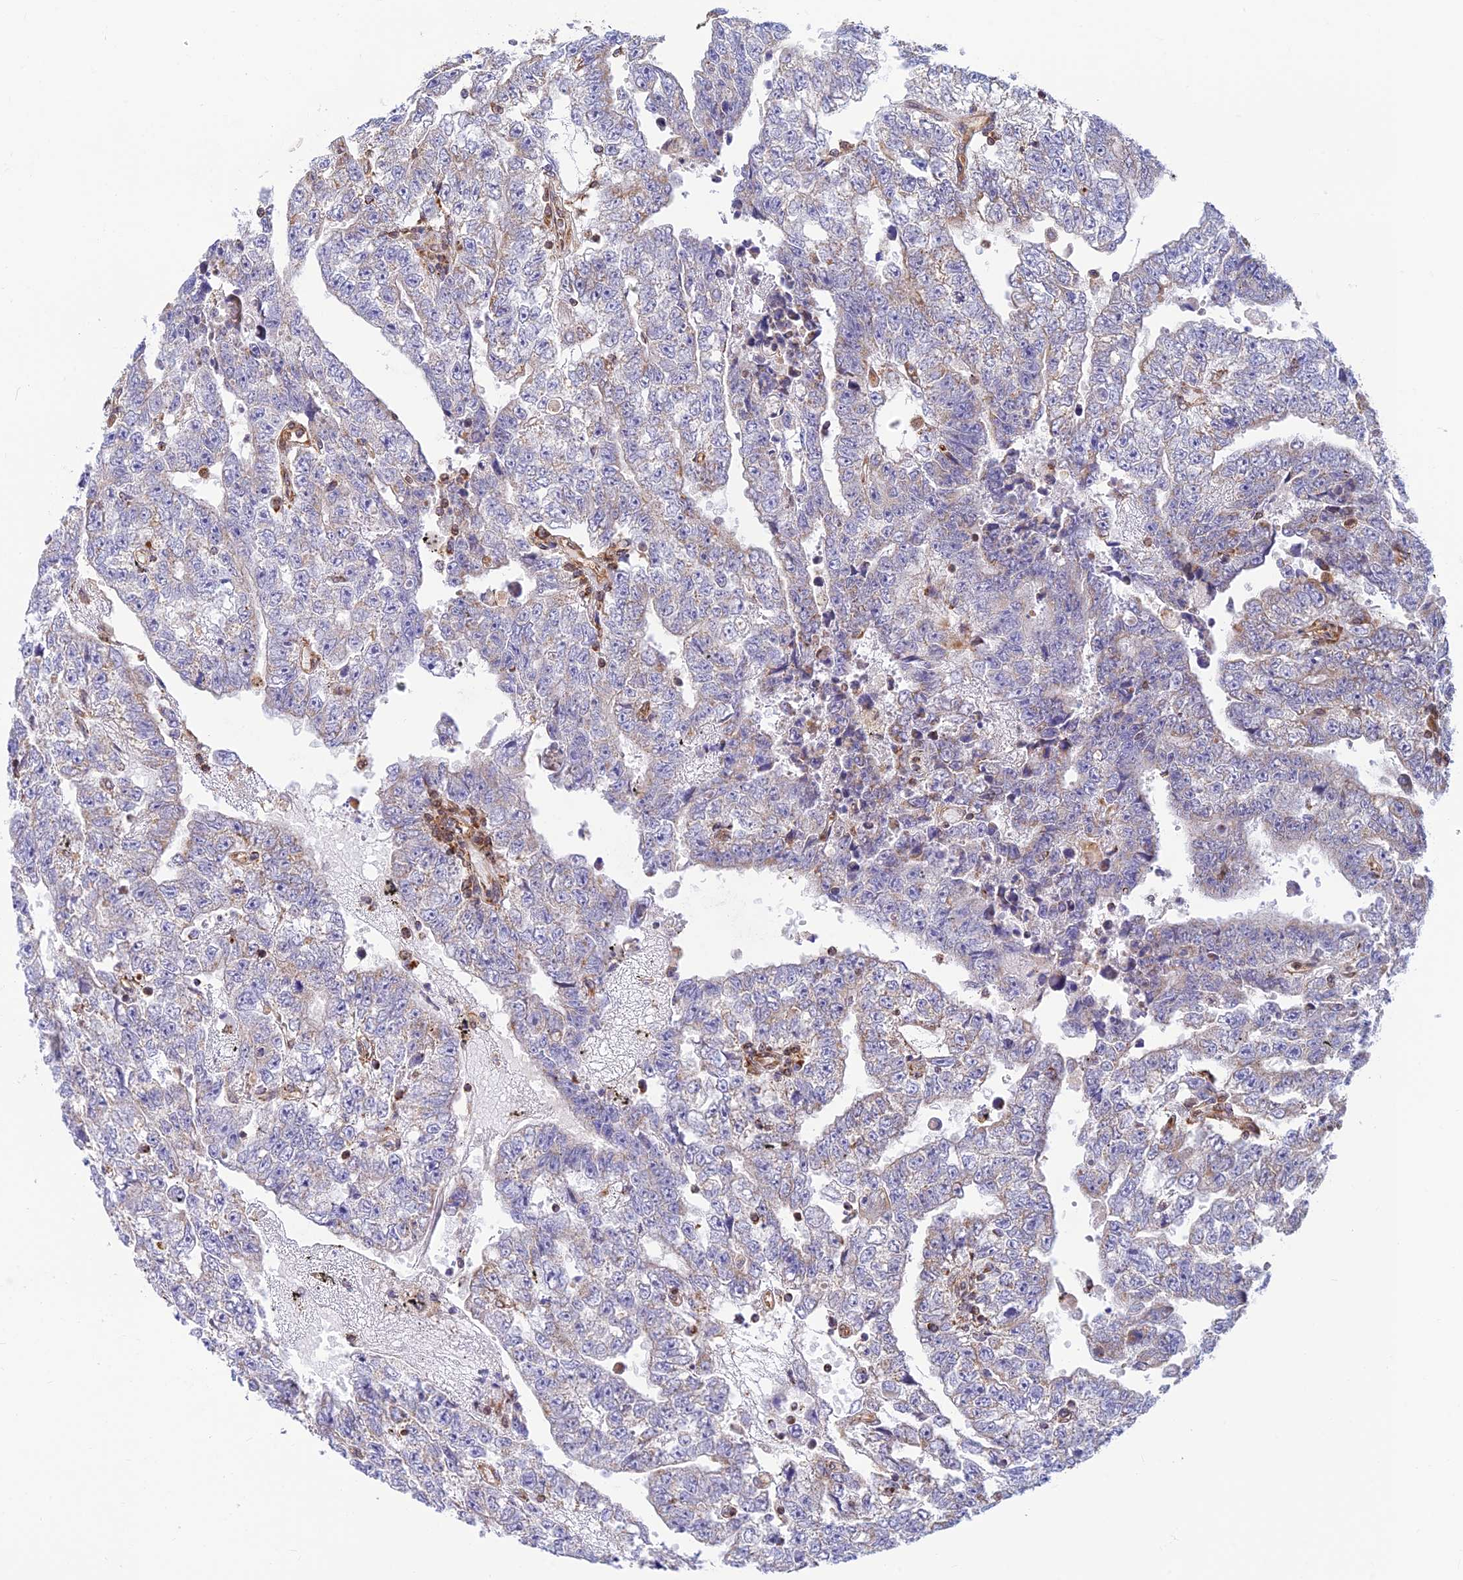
{"staining": {"intensity": "negative", "quantity": "none", "location": "none"}, "tissue": "testis cancer", "cell_type": "Tumor cells", "image_type": "cancer", "snomed": [{"axis": "morphology", "description": "Carcinoma, Embryonal, NOS"}, {"axis": "topography", "description": "Testis"}], "caption": "There is no significant positivity in tumor cells of testis cancer (embryonal carcinoma). Brightfield microscopy of IHC stained with DAB (3,3'-diaminobenzidine) (brown) and hematoxylin (blue), captured at high magnification.", "gene": "LYSMD2", "patient": {"sex": "male", "age": 25}}